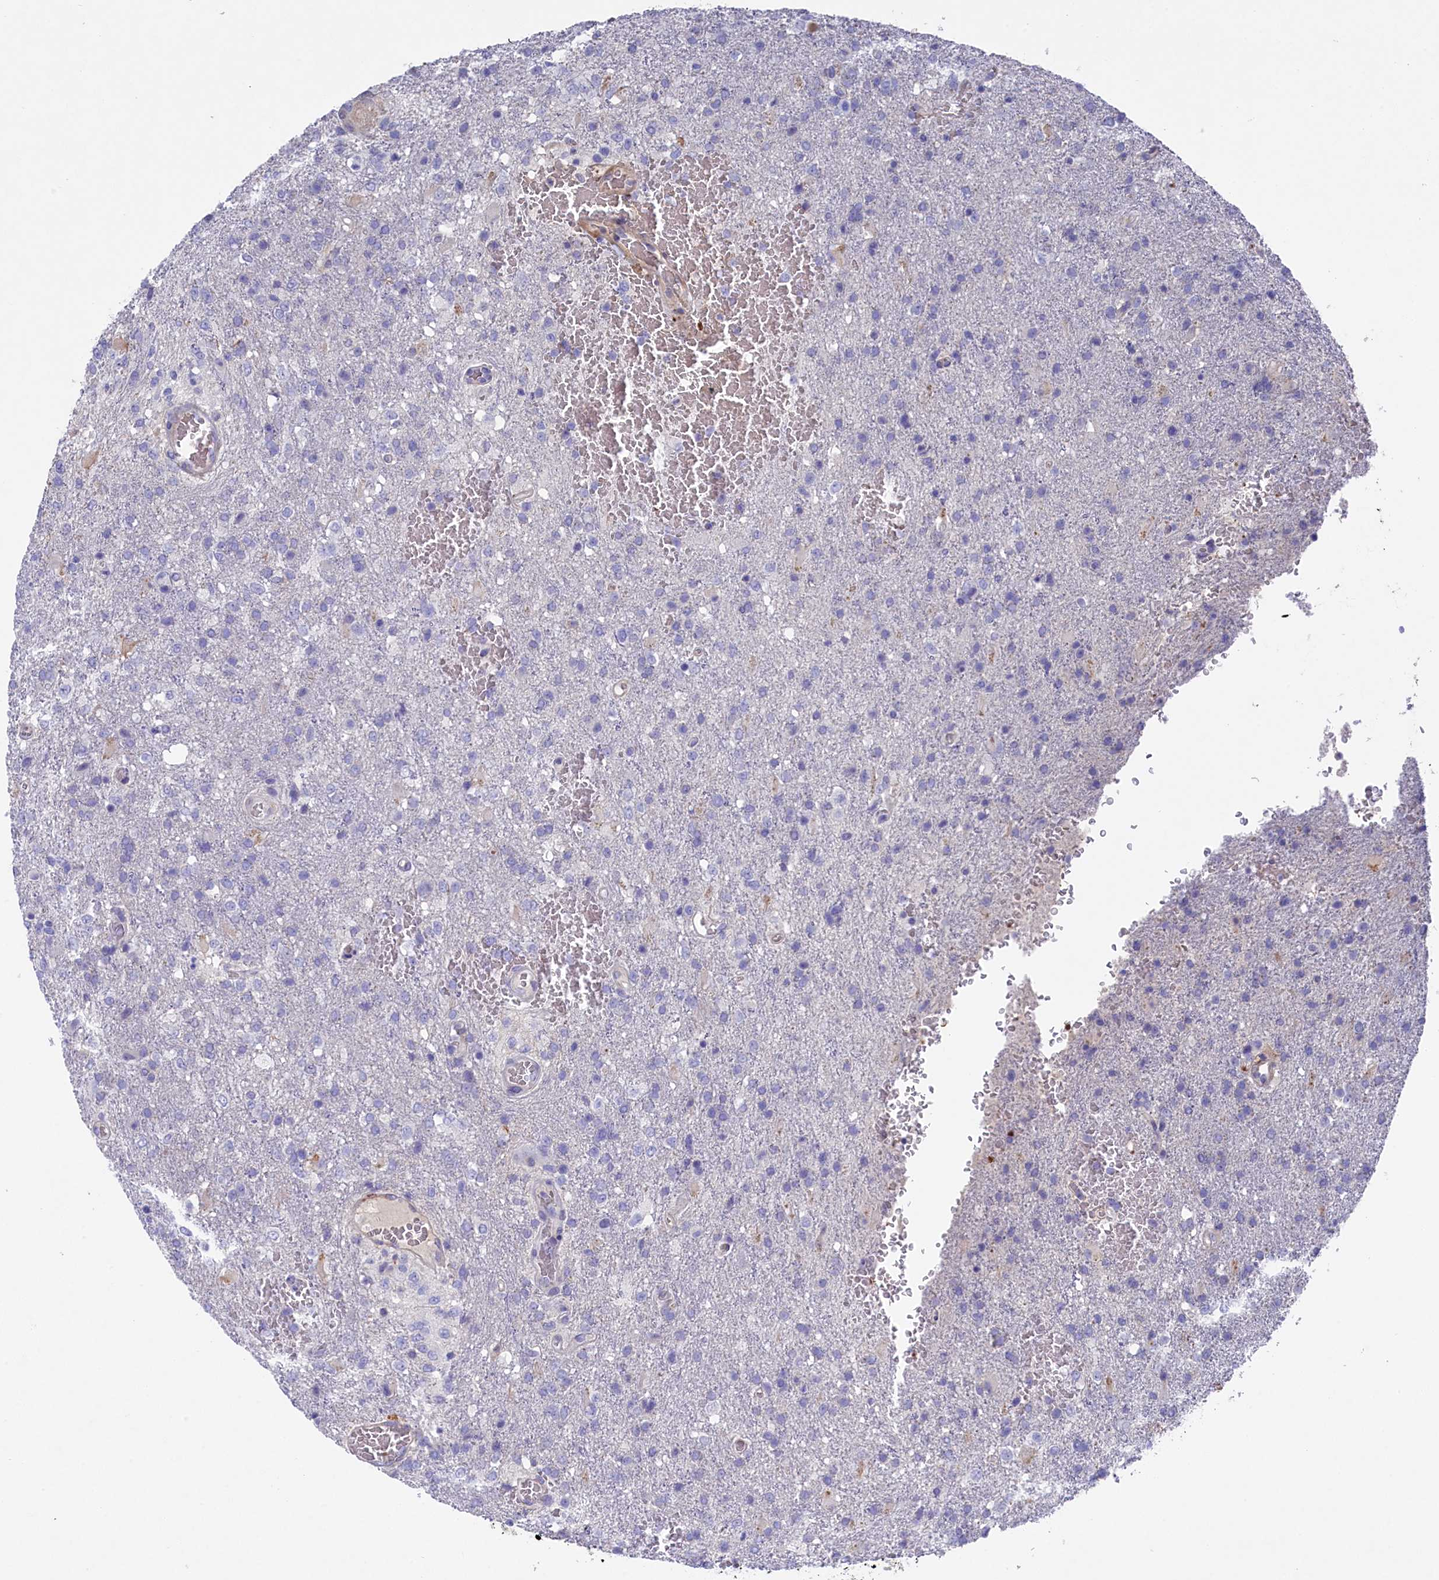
{"staining": {"intensity": "negative", "quantity": "none", "location": "none"}, "tissue": "glioma", "cell_type": "Tumor cells", "image_type": "cancer", "snomed": [{"axis": "morphology", "description": "Glioma, malignant, High grade"}, {"axis": "topography", "description": "Brain"}], "caption": "Micrograph shows no protein staining in tumor cells of malignant high-grade glioma tissue.", "gene": "LHFPL4", "patient": {"sex": "female", "age": 74}}